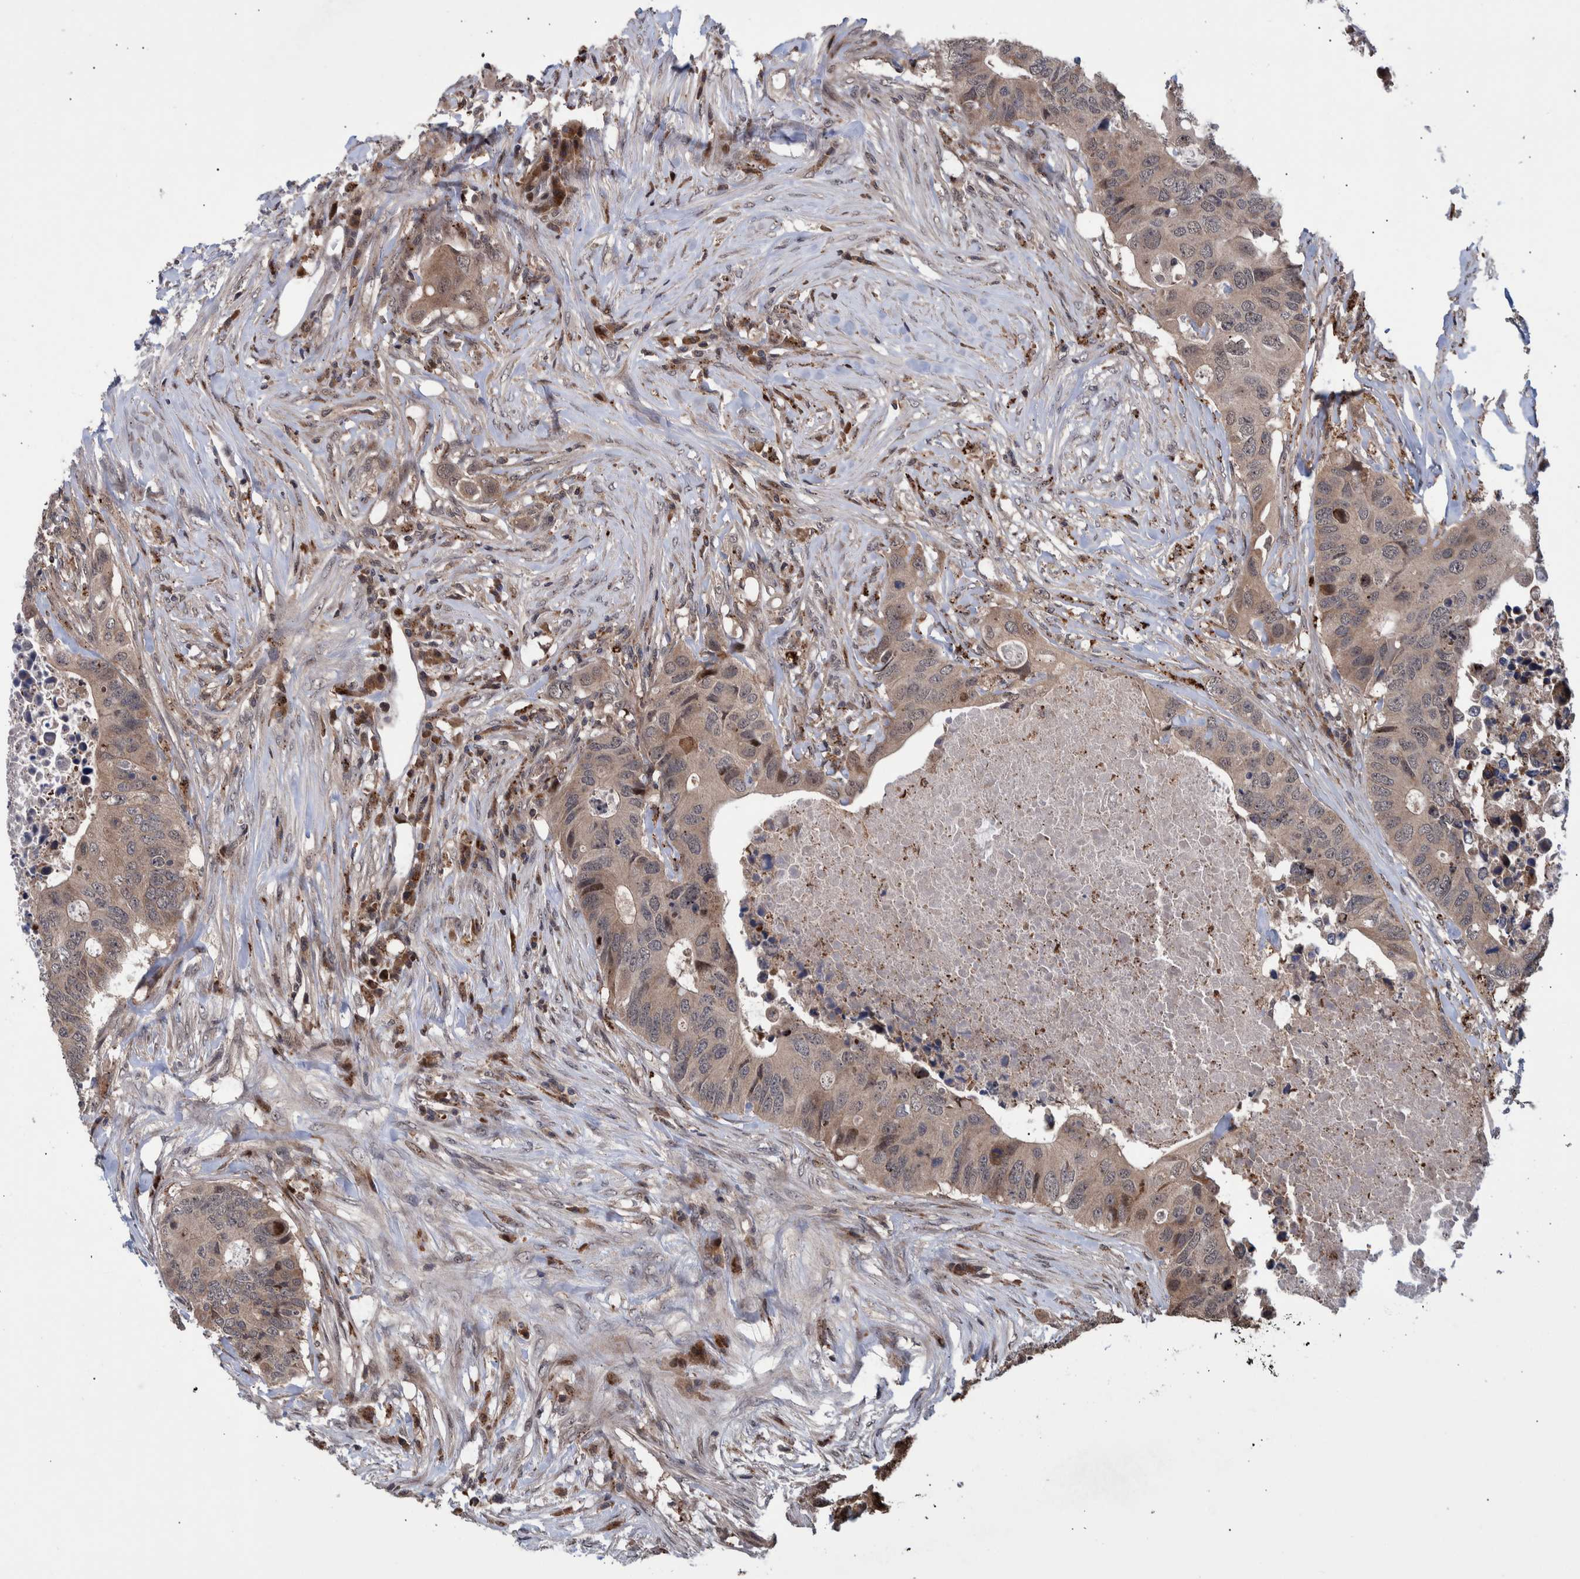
{"staining": {"intensity": "weak", "quantity": ">75%", "location": "cytoplasmic/membranous,nuclear"}, "tissue": "colorectal cancer", "cell_type": "Tumor cells", "image_type": "cancer", "snomed": [{"axis": "morphology", "description": "Adenocarcinoma, NOS"}, {"axis": "topography", "description": "Colon"}], "caption": "Colorectal cancer stained with a protein marker shows weak staining in tumor cells.", "gene": "SHISA6", "patient": {"sex": "male", "age": 71}}